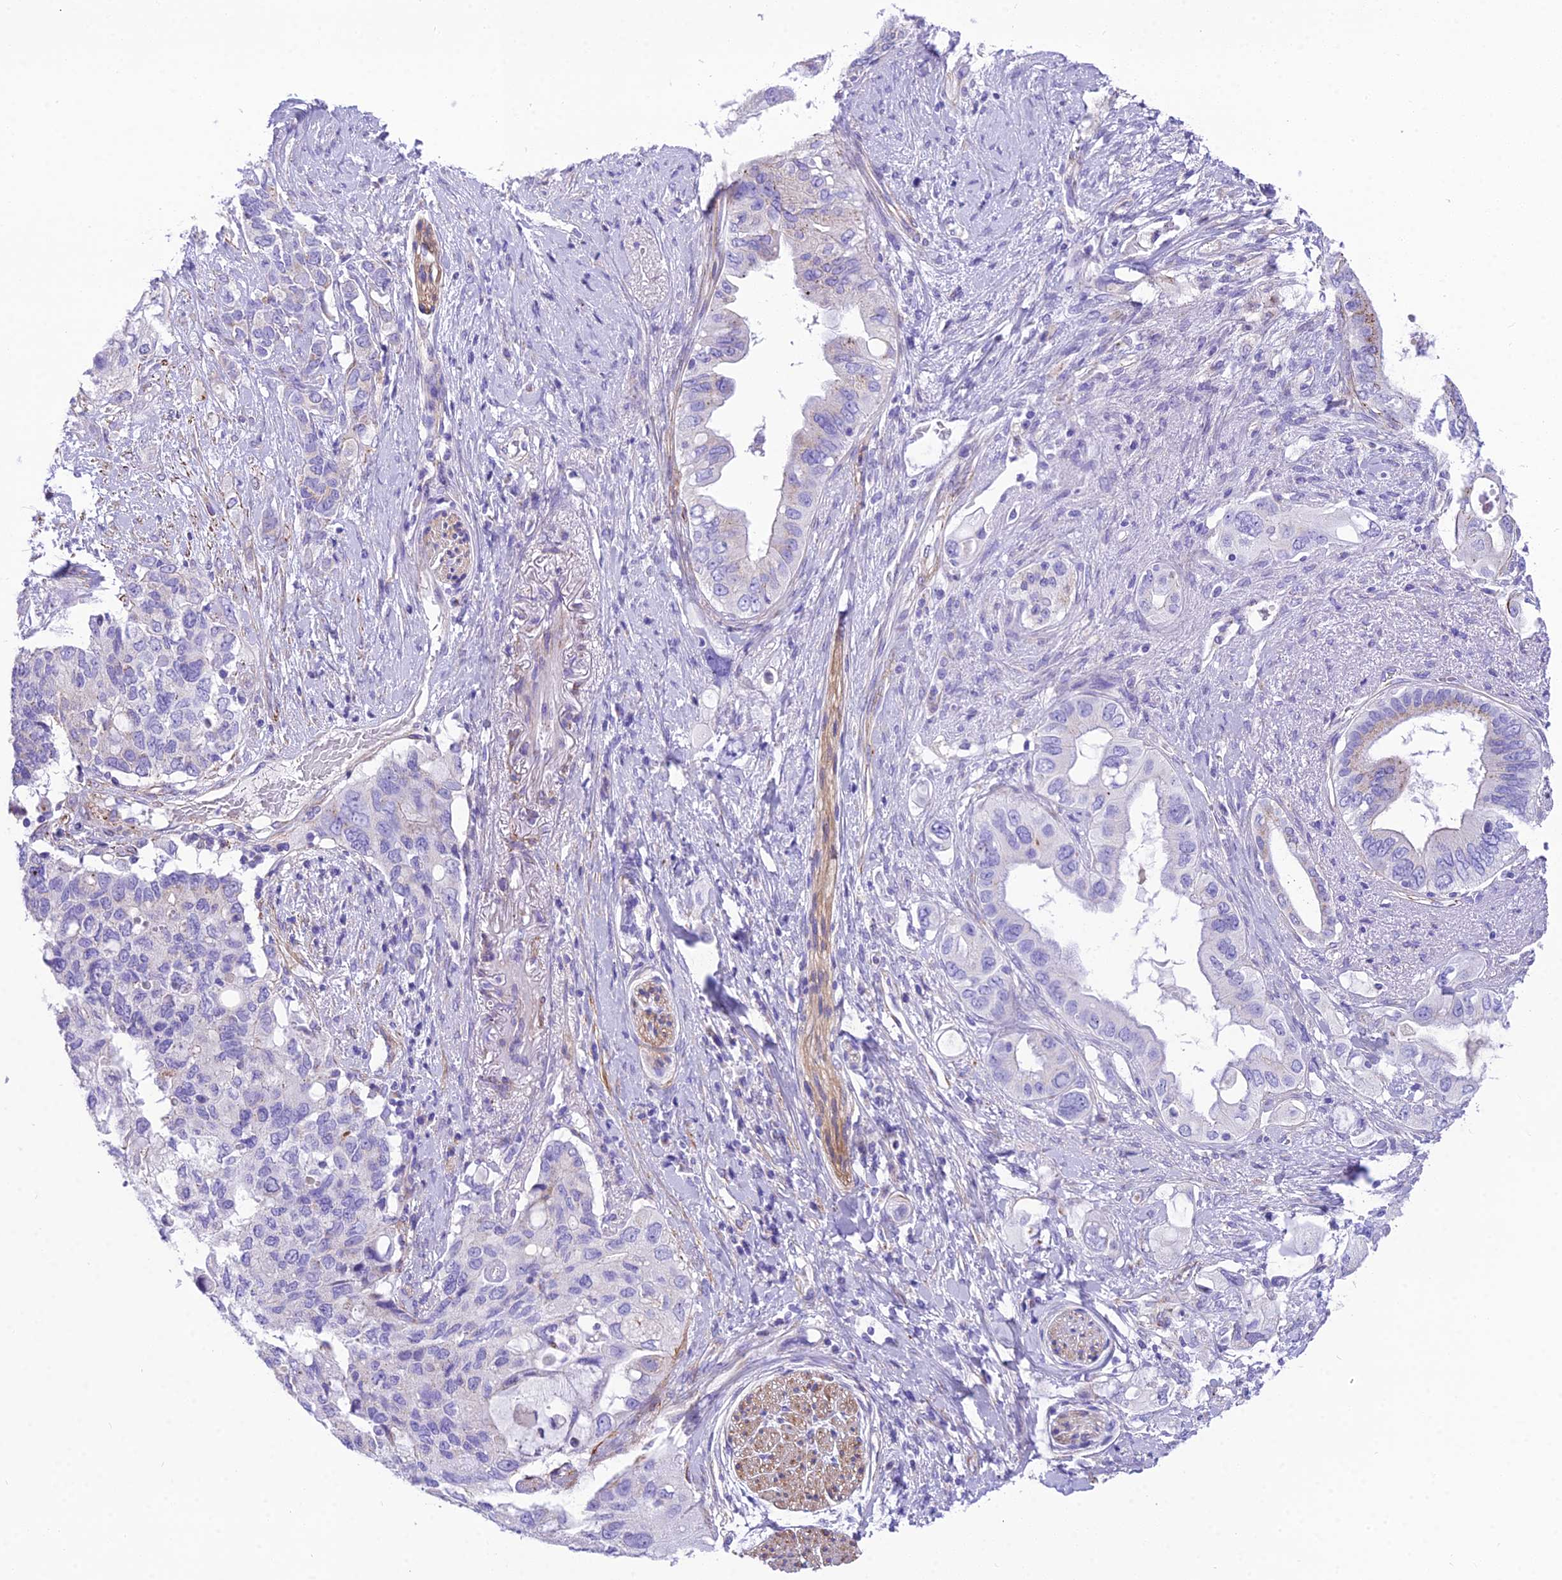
{"staining": {"intensity": "negative", "quantity": "none", "location": "none"}, "tissue": "pancreatic cancer", "cell_type": "Tumor cells", "image_type": "cancer", "snomed": [{"axis": "morphology", "description": "Adenocarcinoma, NOS"}, {"axis": "topography", "description": "Pancreas"}], "caption": "Human pancreatic cancer (adenocarcinoma) stained for a protein using IHC exhibits no staining in tumor cells.", "gene": "GFRA1", "patient": {"sex": "female", "age": 56}}